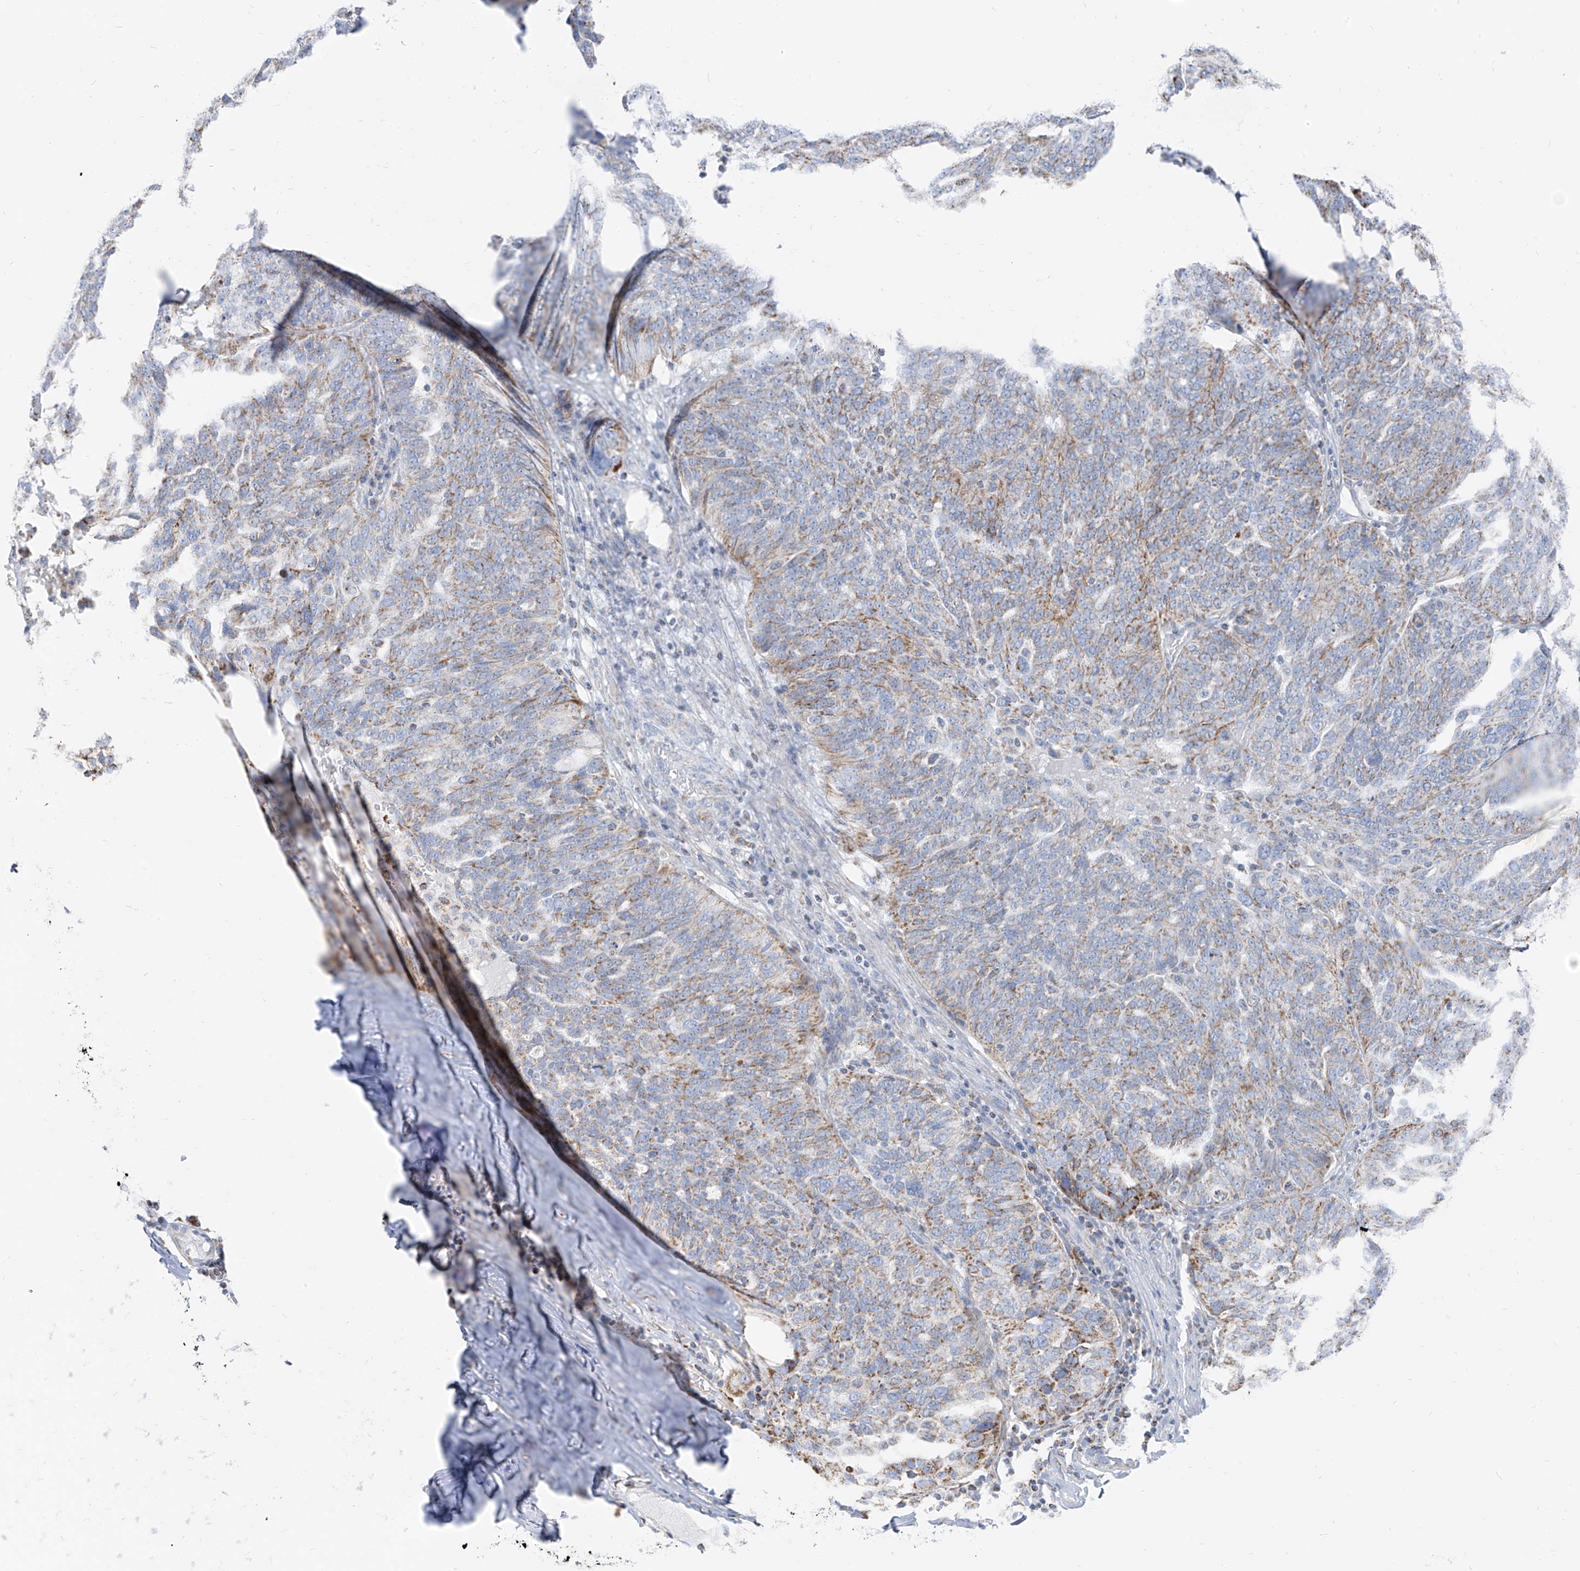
{"staining": {"intensity": "weak", "quantity": "25%-75%", "location": "cytoplasmic/membranous"}, "tissue": "ovarian cancer", "cell_type": "Tumor cells", "image_type": "cancer", "snomed": [{"axis": "morphology", "description": "Cystadenocarcinoma, serous, NOS"}, {"axis": "topography", "description": "Ovary"}], "caption": "A photomicrograph of ovarian cancer stained for a protein reveals weak cytoplasmic/membranous brown staining in tumor cells.", "gene": "ETHE1", "patient": {"sex": "female", "age": 59}}